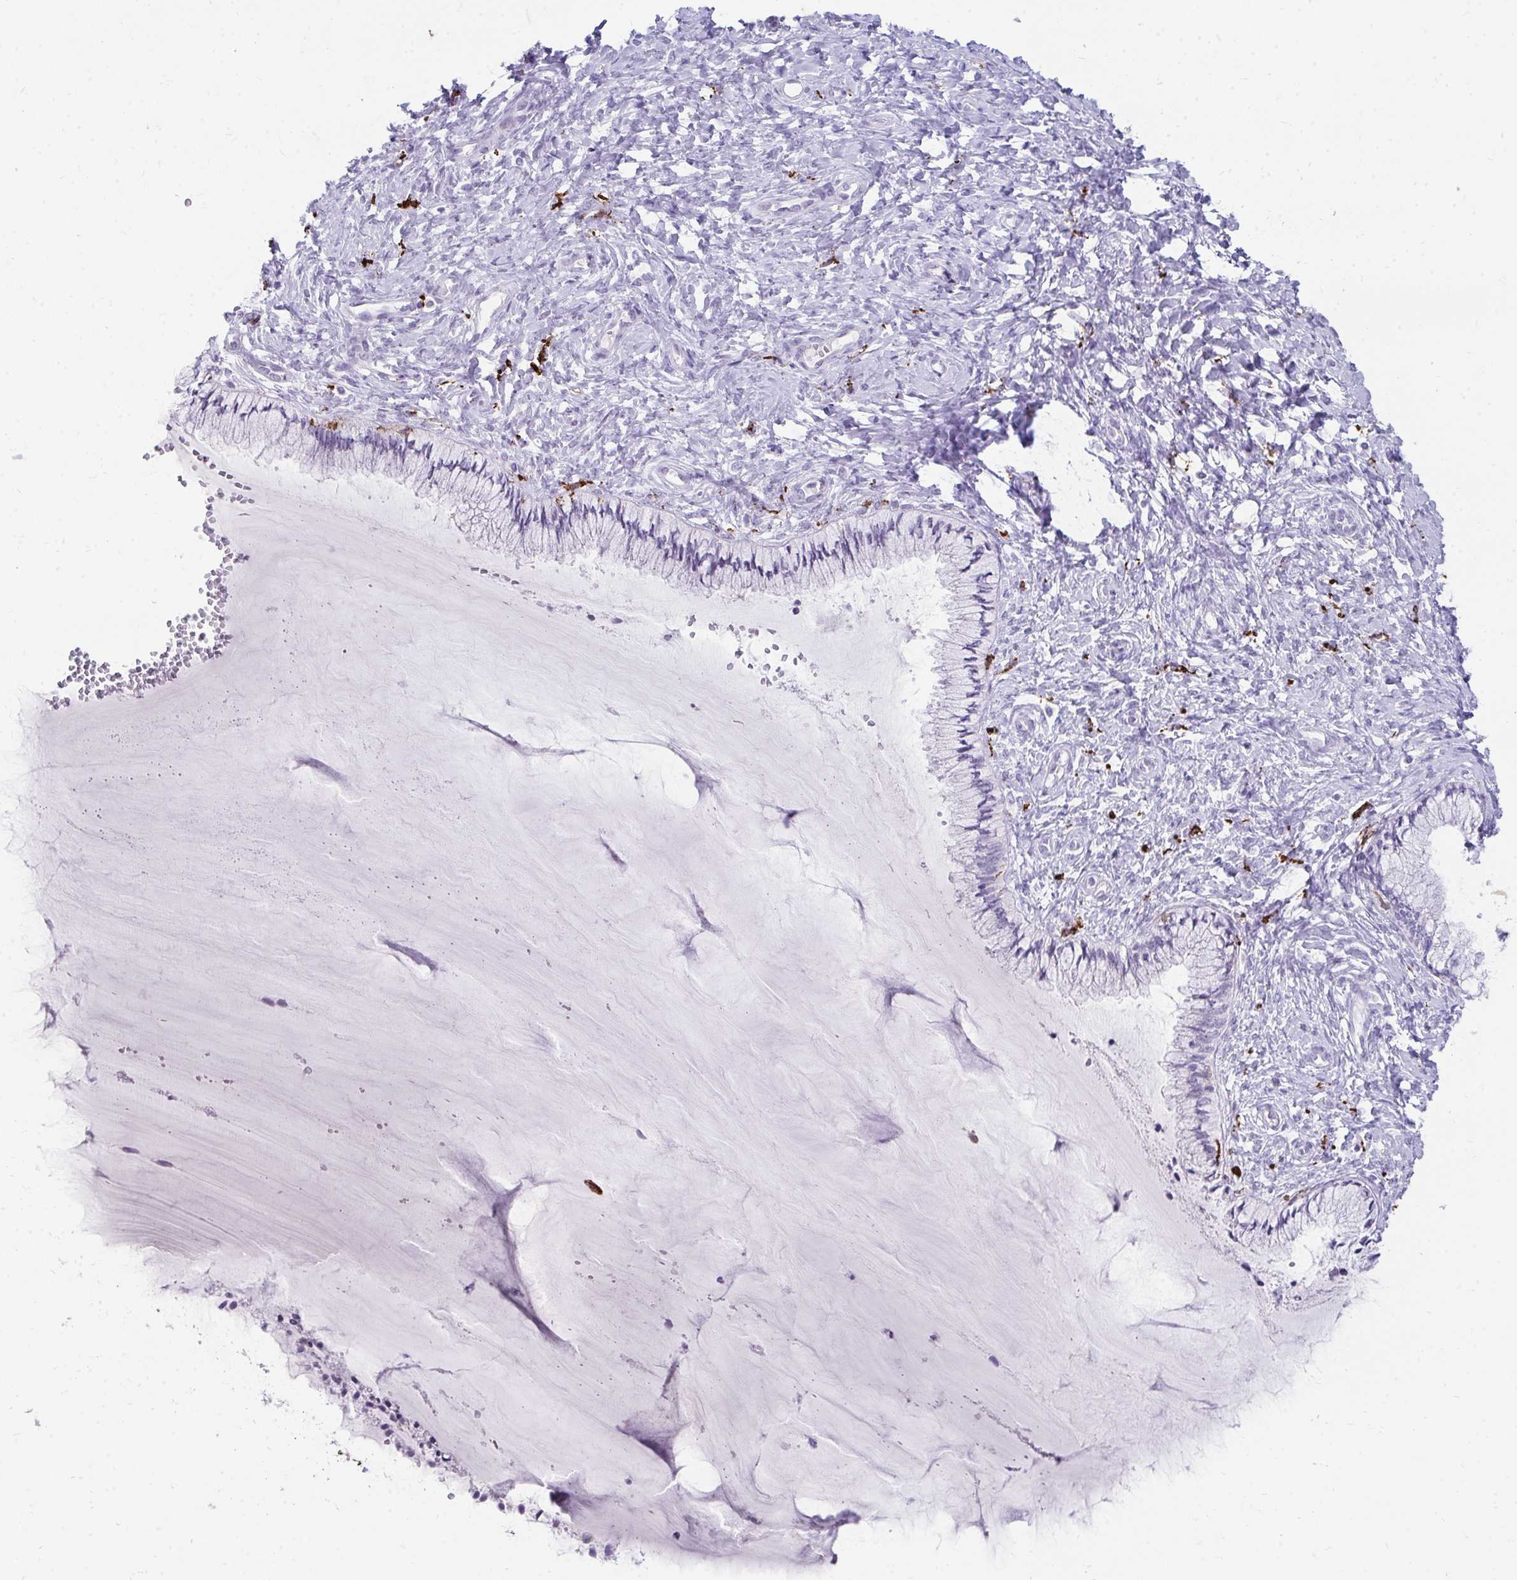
{"staining": {"intensity": "negative", "quantity": "none", "location": "none"}, "tissue": "cervix", "cell_type": "Glandular cells", "image_type": "normal", "snomed": [{"axis": "morphology", "description": "Normal tissue, NOS"}, {"axis": "topography", "description": "Cervix"}], "caption": "Histopathology image shows no significant protein positivity in glandular cells of unremarkable cervix.", "gene": "CD163", "patient": {"sex": "female", "age": 37}}